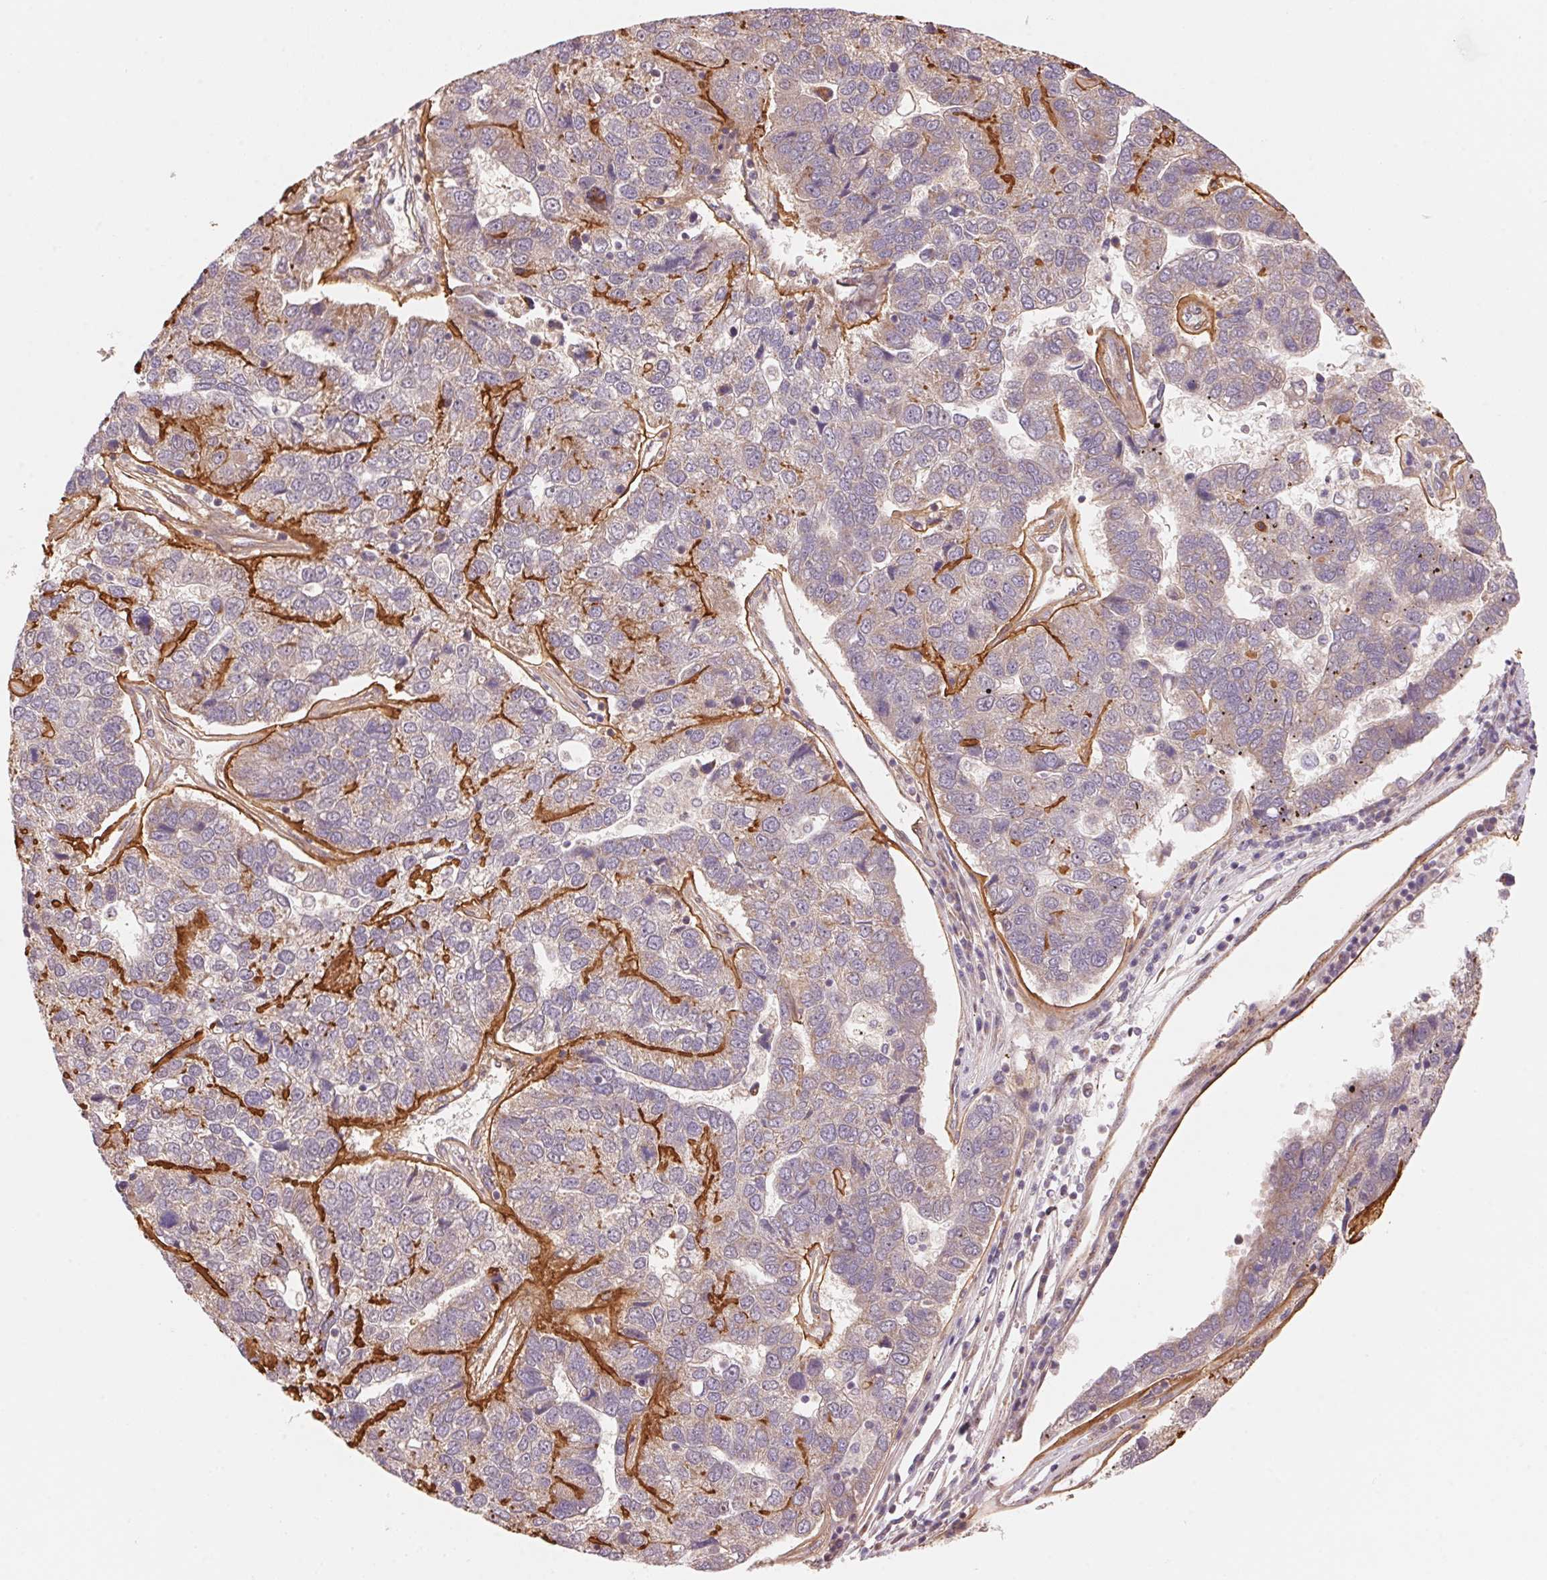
{"staining": {"intensity": "negative", "quantity": "none", "location": "none"}, "tissue": "pancreatic cancer", "cell_type": "Tumor cells", "image_type": "cancer", "snomed": [{"axis": "morphology", "description": "Adenocarcinoma, NOS"}, {"axis": "topography", "description": "Pancreas"}], "caption": "Immunohistochemistry micrograph of human pancreatic cancer (adenocarcinoma) stained for a protein (brown), which demonstrates no positivity in tumor cells. (DAB (3,3'-diaminobenzidine) immunohistochemistry visualized using brightfield microscopy, high magnification).", "gene": "TNIP2", "patient": {"sex": "female", "age": 61}}